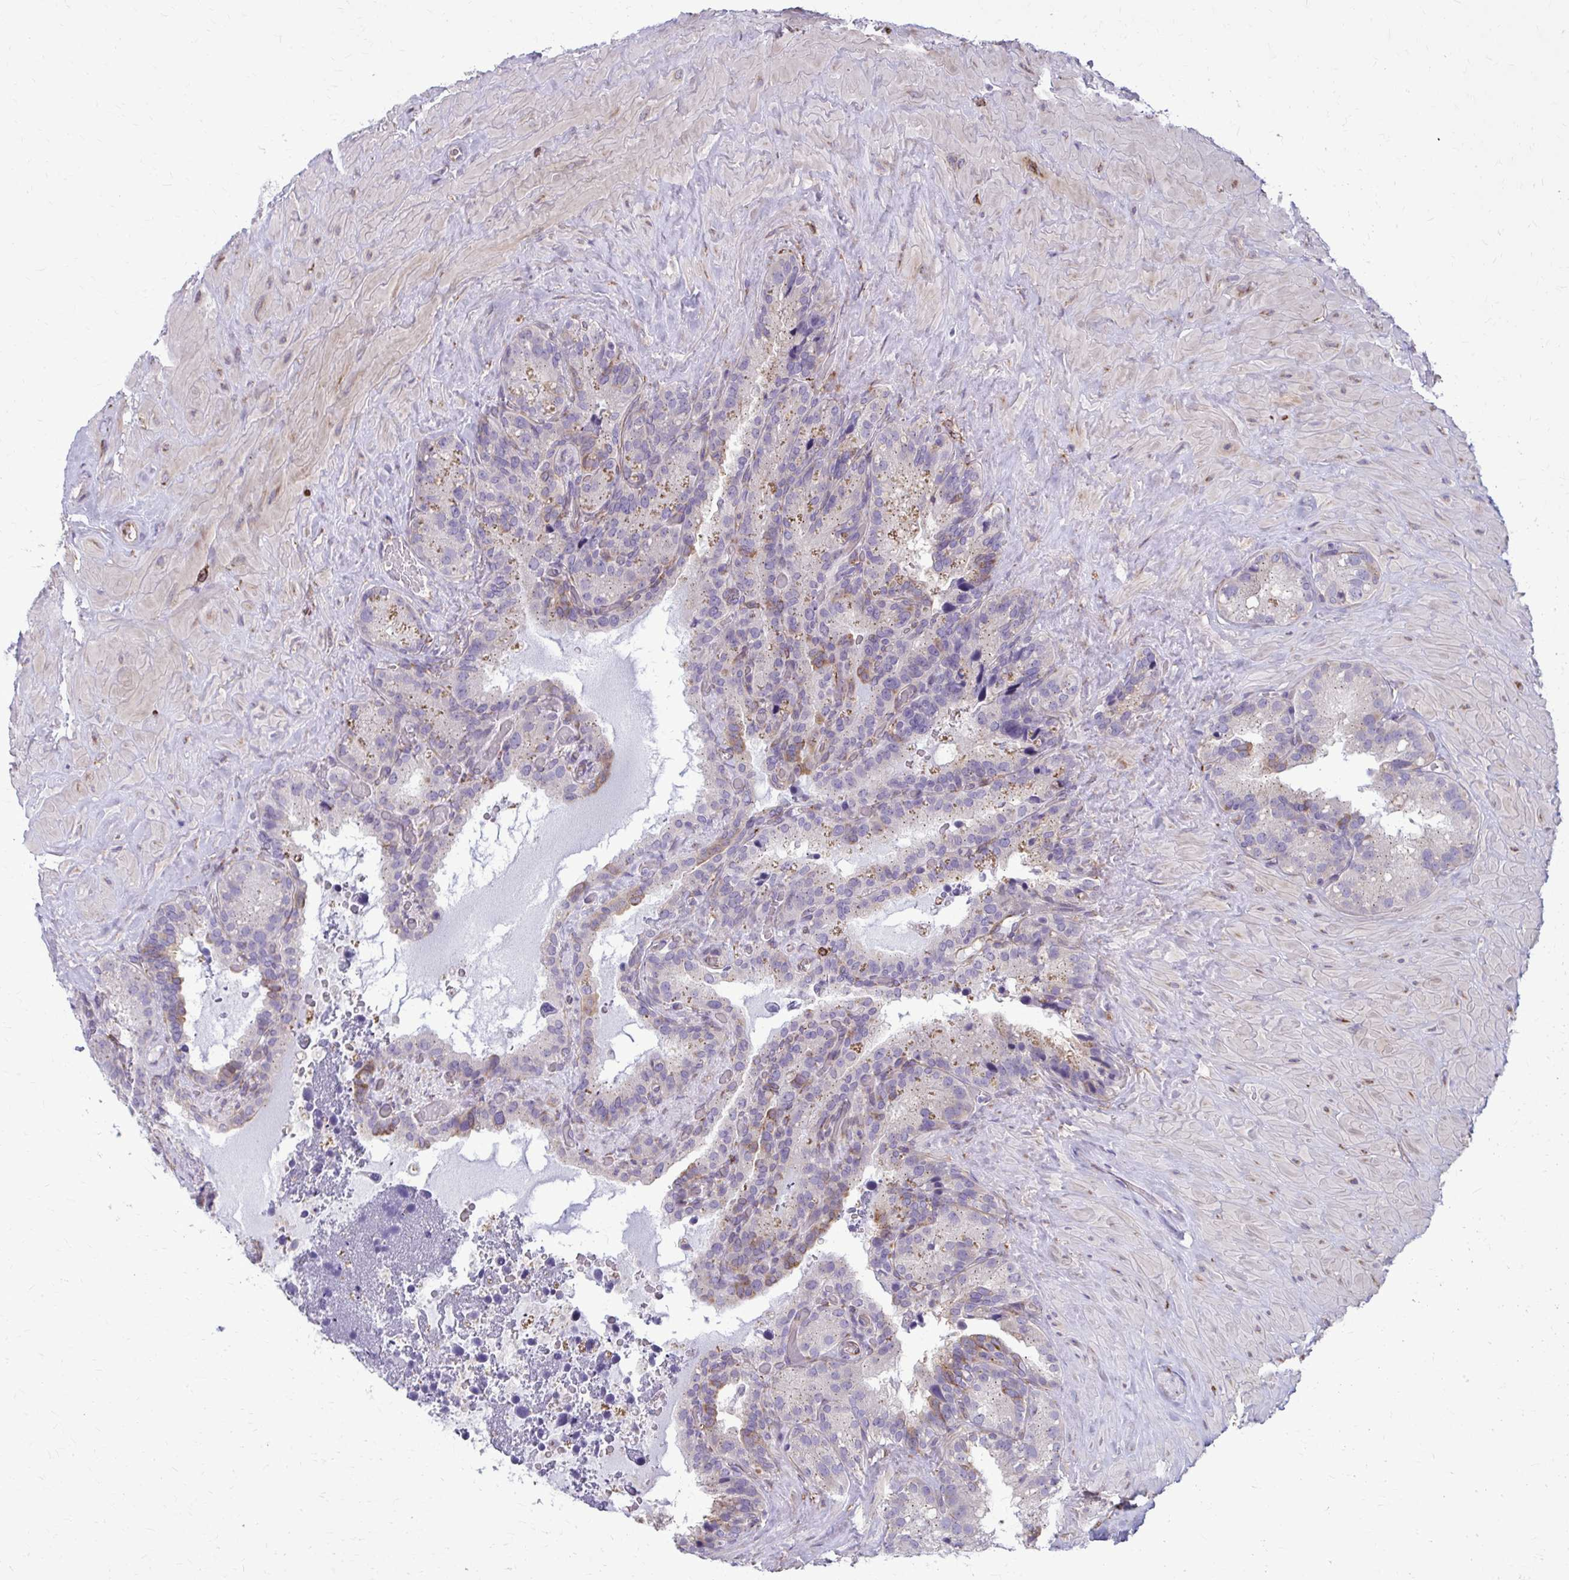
{"staining": {"intensity": "weak", "quantity": "25%-75%", "location": "cytoplasmic/membranous"}, "tissue": "seminal vesicle", "cell_type": "Glandular cells", "image_type": "normal", "snomed": [{"axis": "morphology", "description": "Normal tissue, NOS"}, {"axis": "topography", "description": "Seminal veicle"}], "caption": "Glandular cells demonstrate weak cytoplasmic/membranous staining in approximately 25%-75% of cells in benign seminal vesicle.", "gene": "DEPP1", "patient": {"sex": "male", "age": 60}}